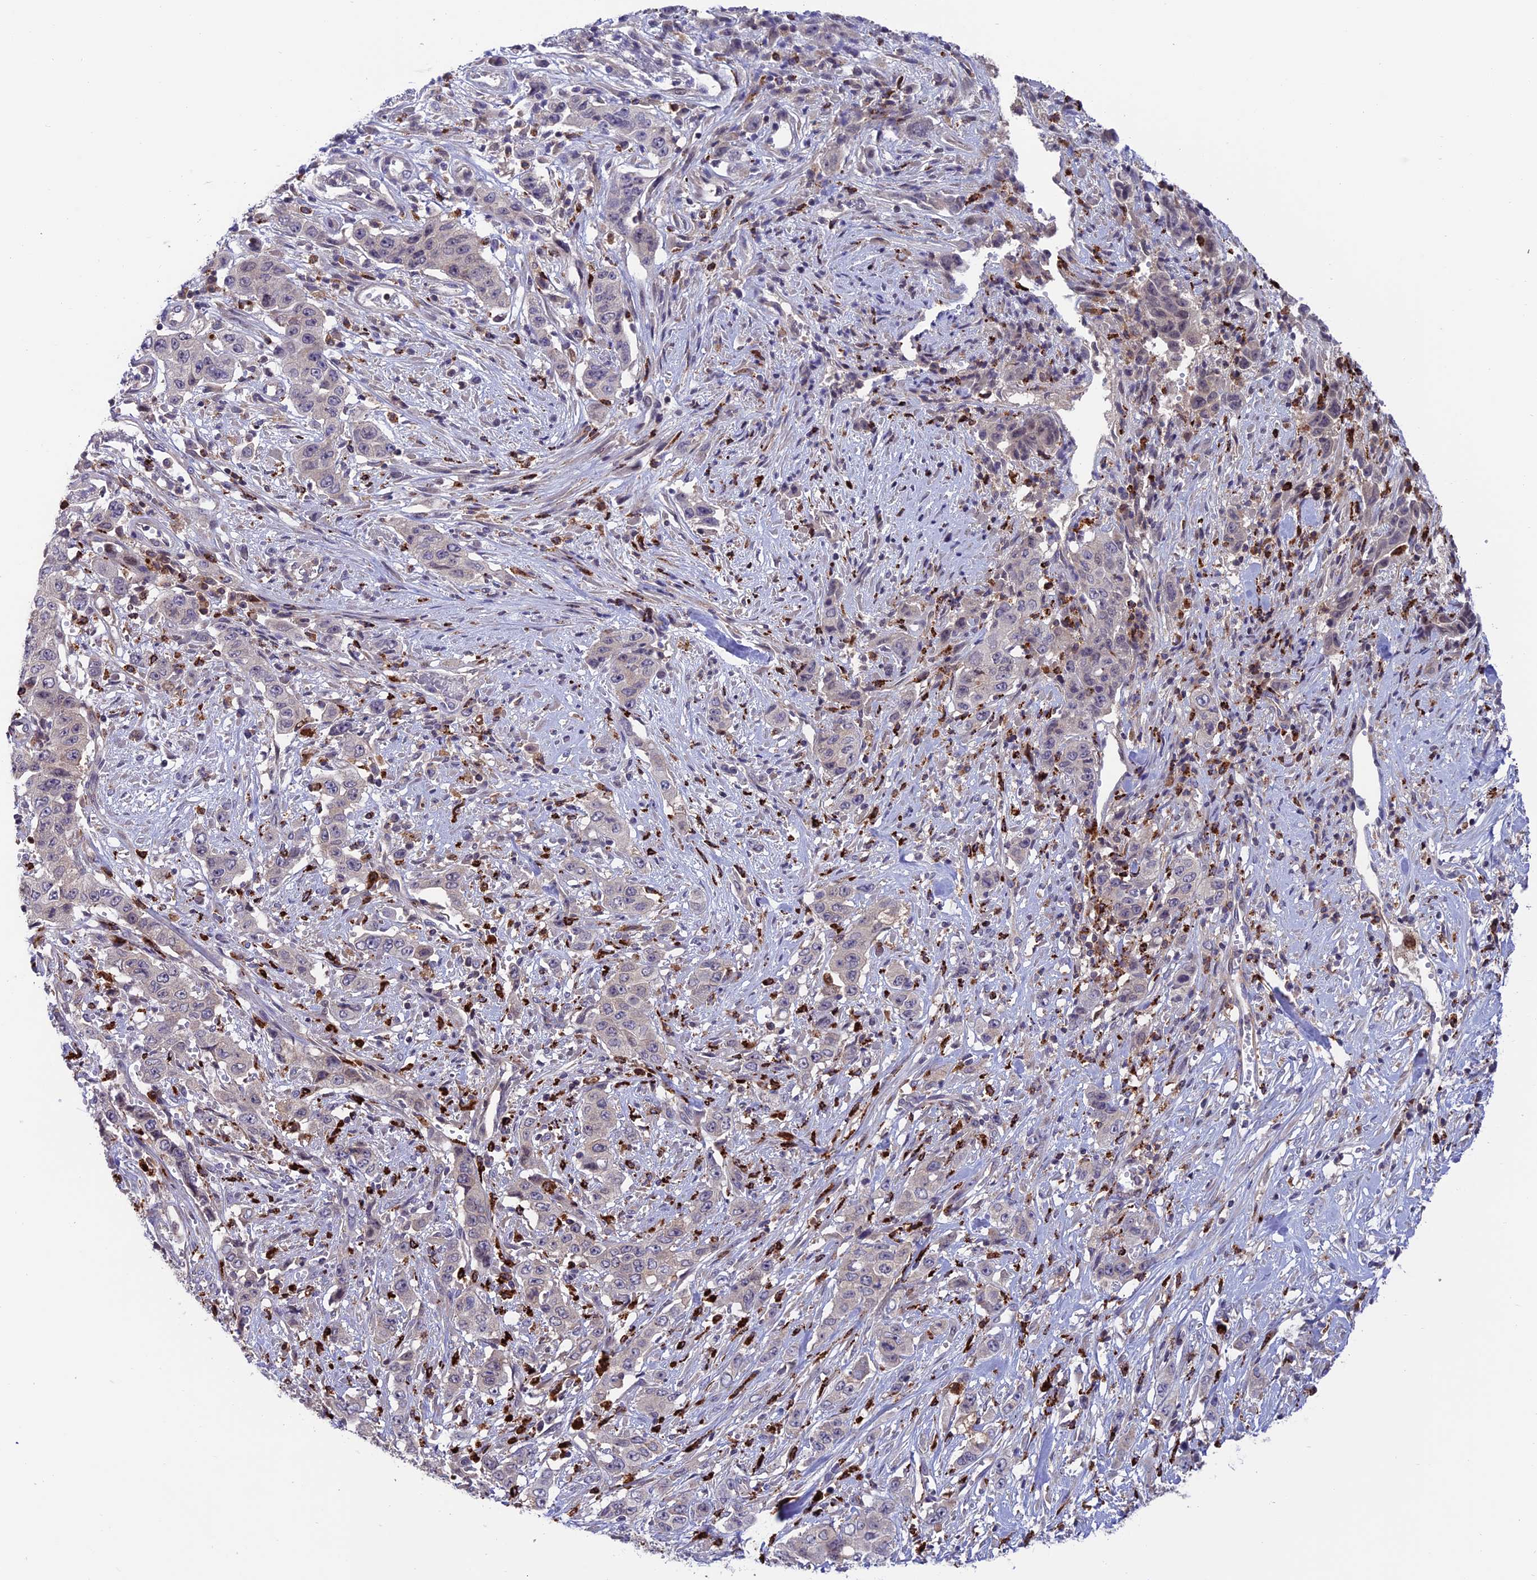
{"staining": {"intensity": "negative", "quantity": "none", "location": "none"}, "tissue": "stomach cancer", "cell_type": "Tumor cells", "image_type": "cancer", "snomed": [{"axis": "morphology", "description": "Adenocarcinoma, NOS"}, {"axis": "topography", "description": "Stomach, upper"}], "caption": "There is no significant staining in tumor cells of adenocarcinoma (stomach). (DAB (3,3'-diaminobenzidine) immunohistochemistry (IHC) with hematoxylin counter stain).", "gene": "ARHGEF18", "patient": {"sex": "male", "age": 62}}